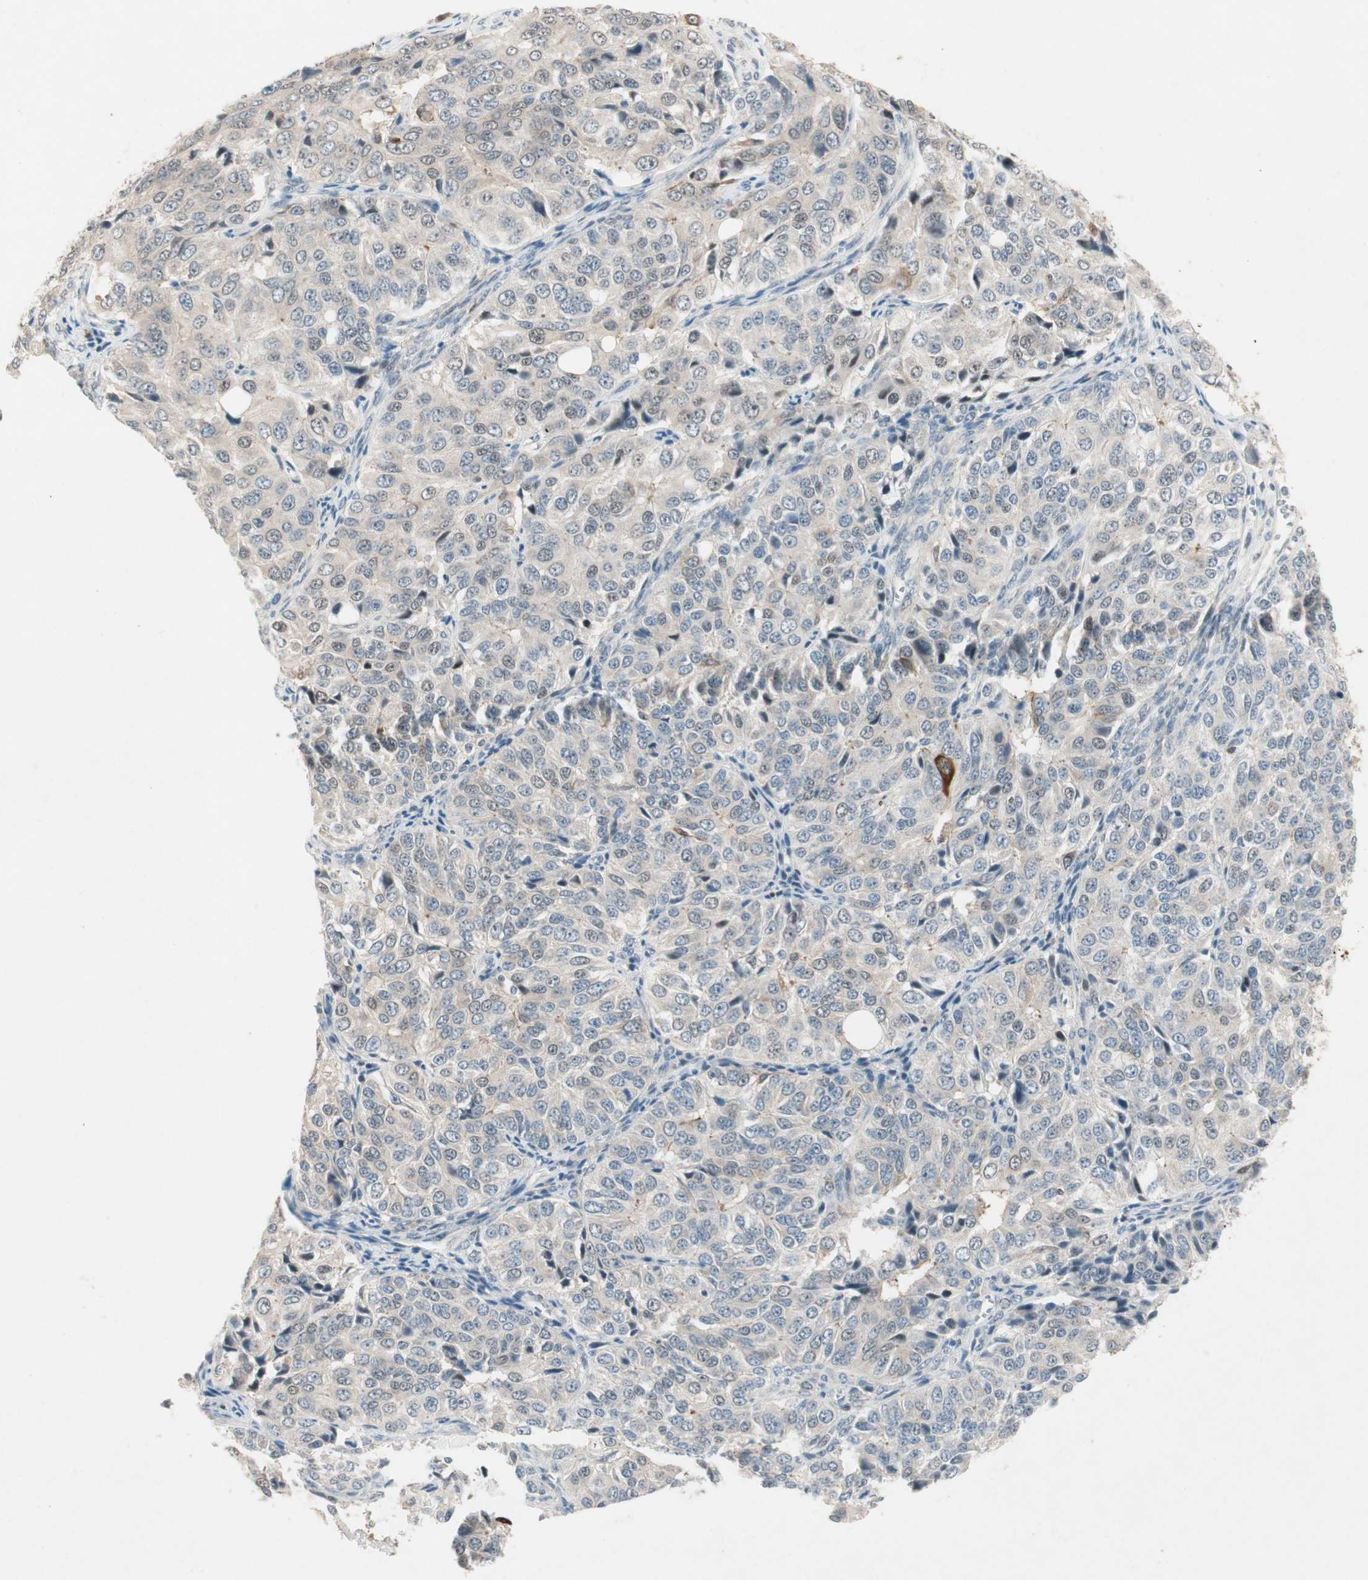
{"staining": {"intensity": "negative", "quantity": "none", "location": "none"}, "tissue": "ovarian cancer", "cell_type": "Tumor cells", "image_type": "cancer", "snomed": [{"axis": "morphology", "description": "Carcinoma, endometroid"}, {"axis": "topography", "description": "Ovary"}], "caption": "Tumor cells are negative for protein expression in human endometroid carcinoma (ovarian).", "gene": "RTL6", "patient": {"sex": "female", "age": 51}}